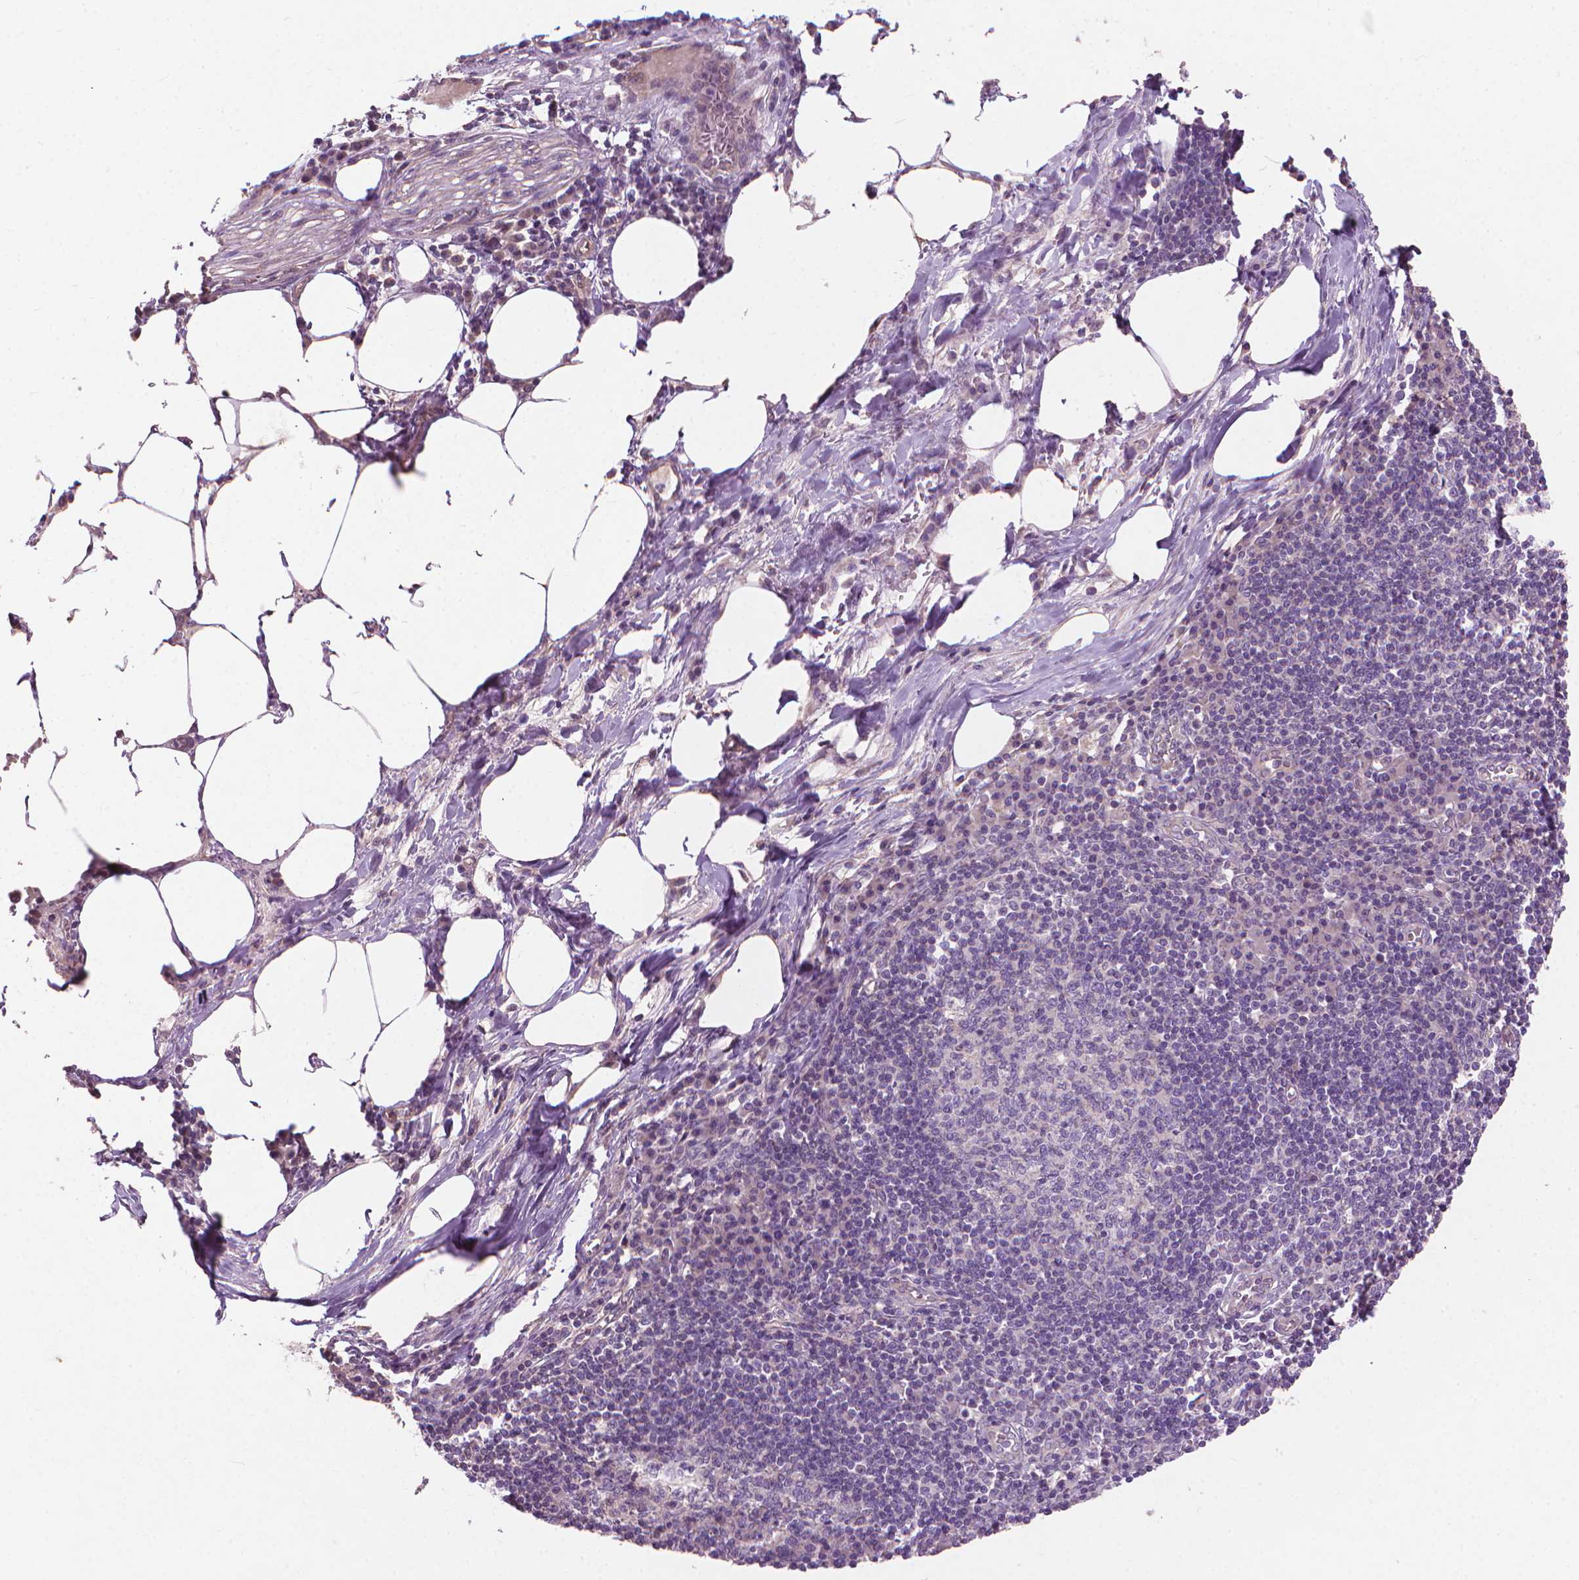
{"staining": {"intensity": "negative", "quantity": "none", "location": "none"}, "tissue": "lymph node", "cell_type": "Germinal center cells", "image_type": "normal", "snomed": [{"axis": "morphology", "description": "Normal tissue, NOS"}, {"axis": "topography", "description": "Lymph node"}], "caption": "An immunohistochemistry histopathology image of normal lymph node is shown. There is no staining in germinal center cells of lymph node.", "gene": "RIIAD1", "patient": {"sex": "male", "age": 67}}